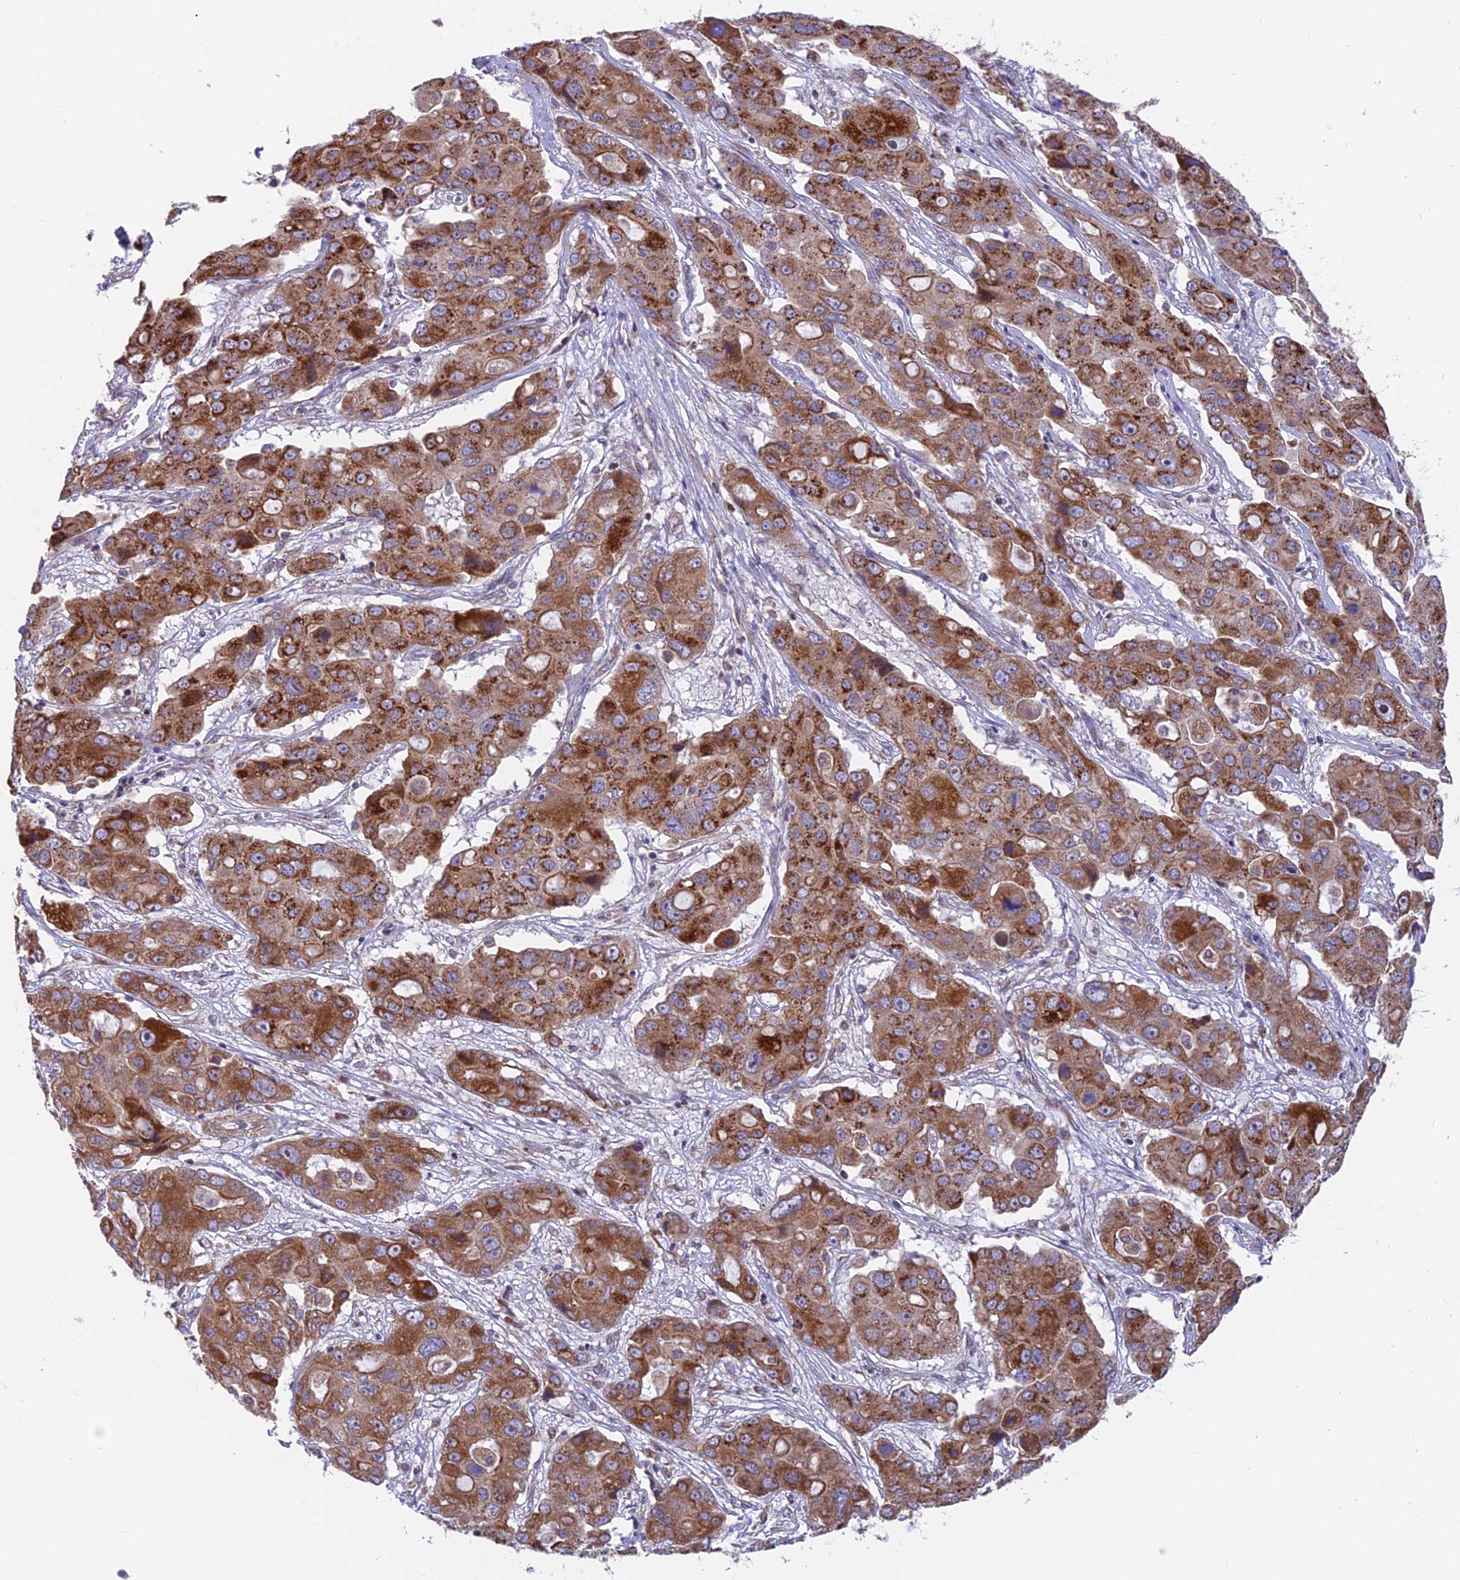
{"staining": {"intensity": "strong", "quantity": ">75%", "location": "cytoplasmic/membranous"}, "tissue": "liver cancer", "cell_type": "Tumor cells", "image_type": "cancer", "snomed": [{"axis": "morphology", "description": "Cholangiocarcinoma"}, {"axis": "topography", "description": "Liver"}], "caption": "Liver cancer (cholangiocarcinoma) was stained to show a protein in brown. There is high levels of strong cytoplasmic/membranous expression in about >75% of tumor cells. Immunohistochemistry (ihc) stains the protein in brown and the nuclei are stained blue.", "gene": "TBC1D20", "patient": {"sex": "male", "age": 67}}